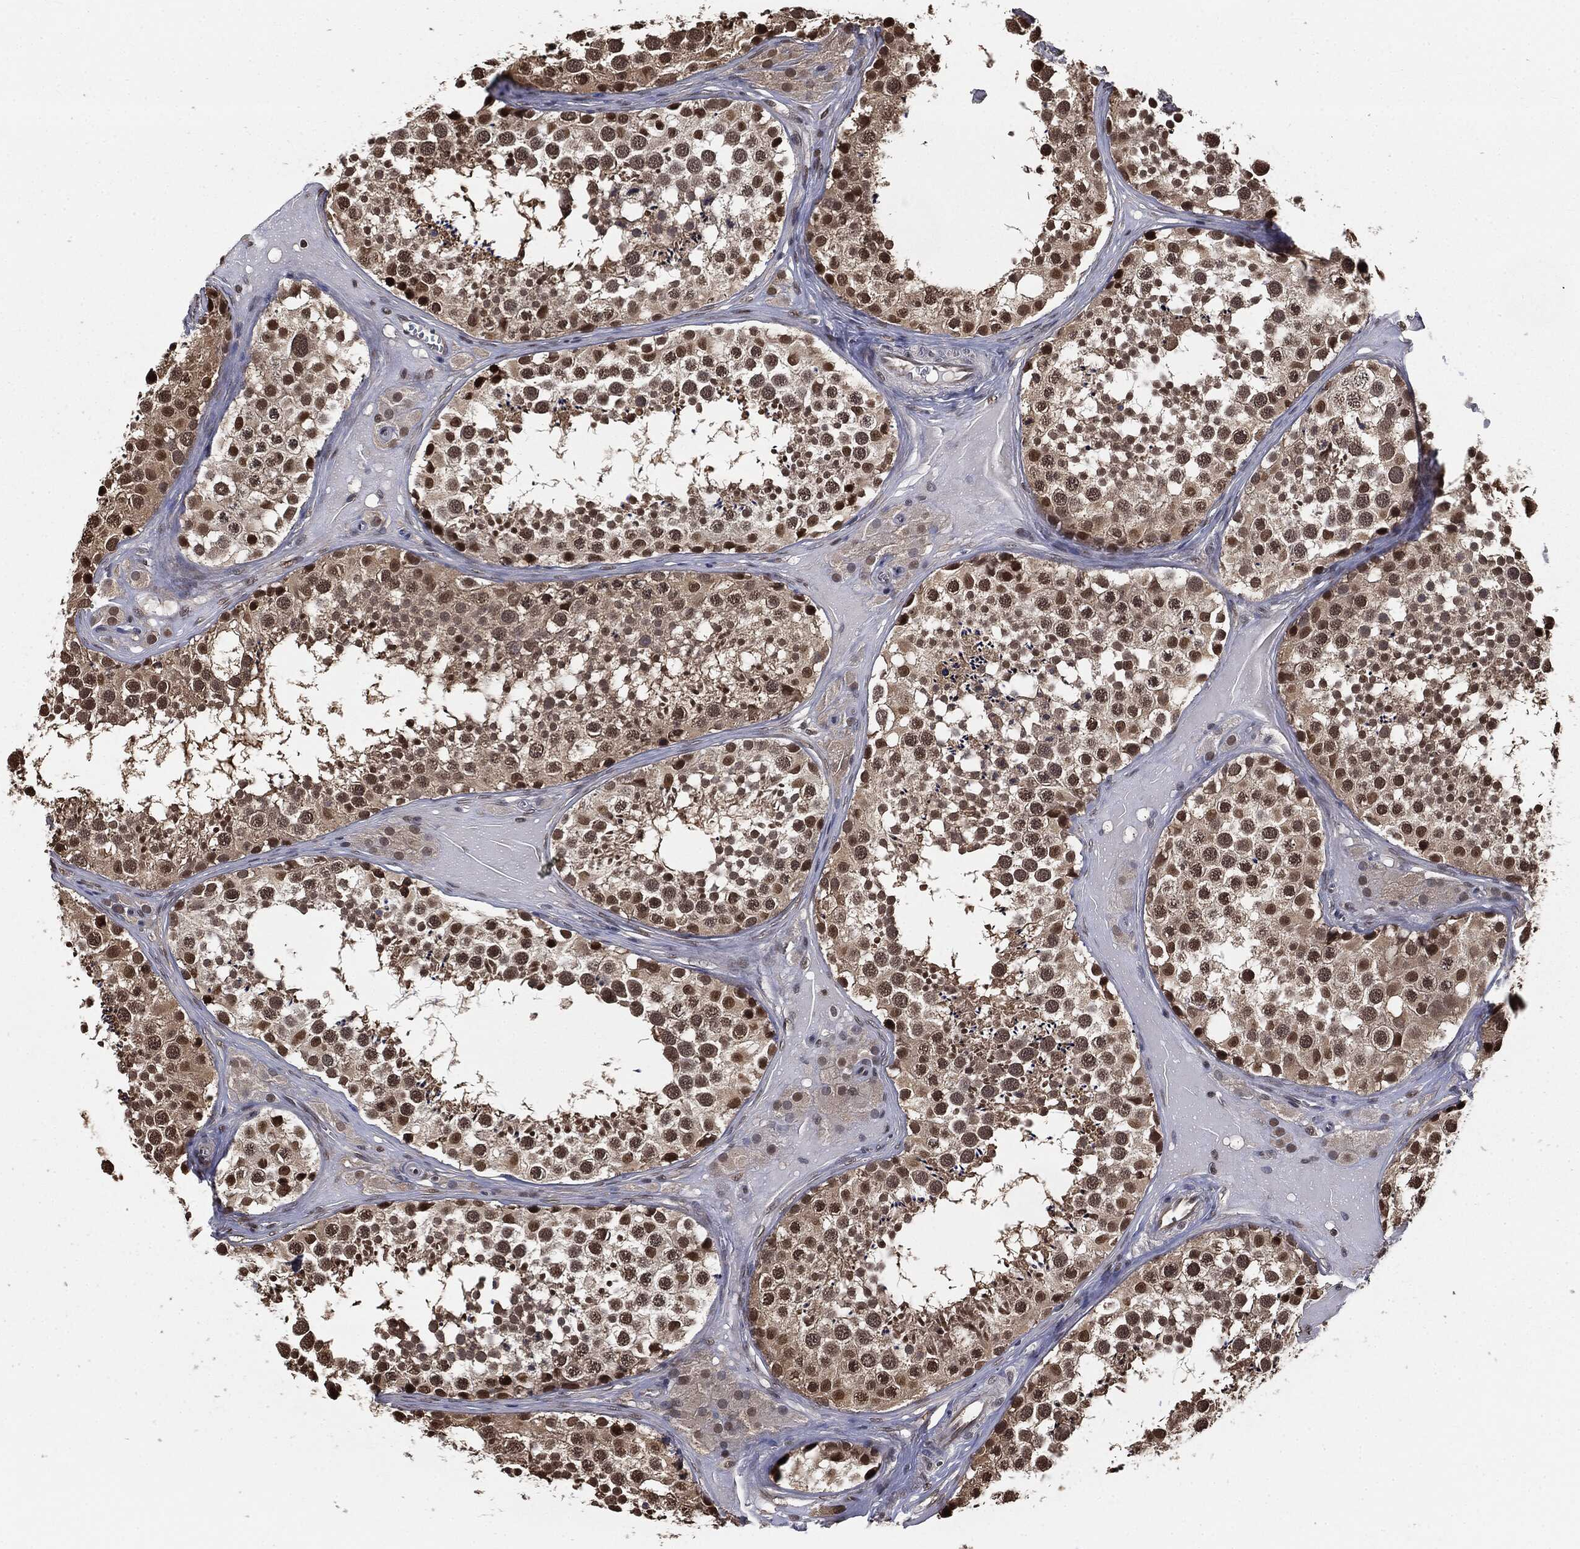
{"staining": {"intensity": "strong", "quantity": "<25%", "location": "nuclear"}, "tissue": "testis", "cell_type": "Cells in seminiferous ducts", "image_type": "normal", "snomed": [{"axis": "morphology", "description": "Normal tissue, NOS"}, {"axis": "topography", "description": "Testis"}], "caption": "A high-resolution micrograph shows IHC staining of benign testis, which shows strong nuclear positivity in about <25% of cells in seminiferous ducts.", "gene": "SHLD2", "patient": {"sex": "male", "age": 31}}